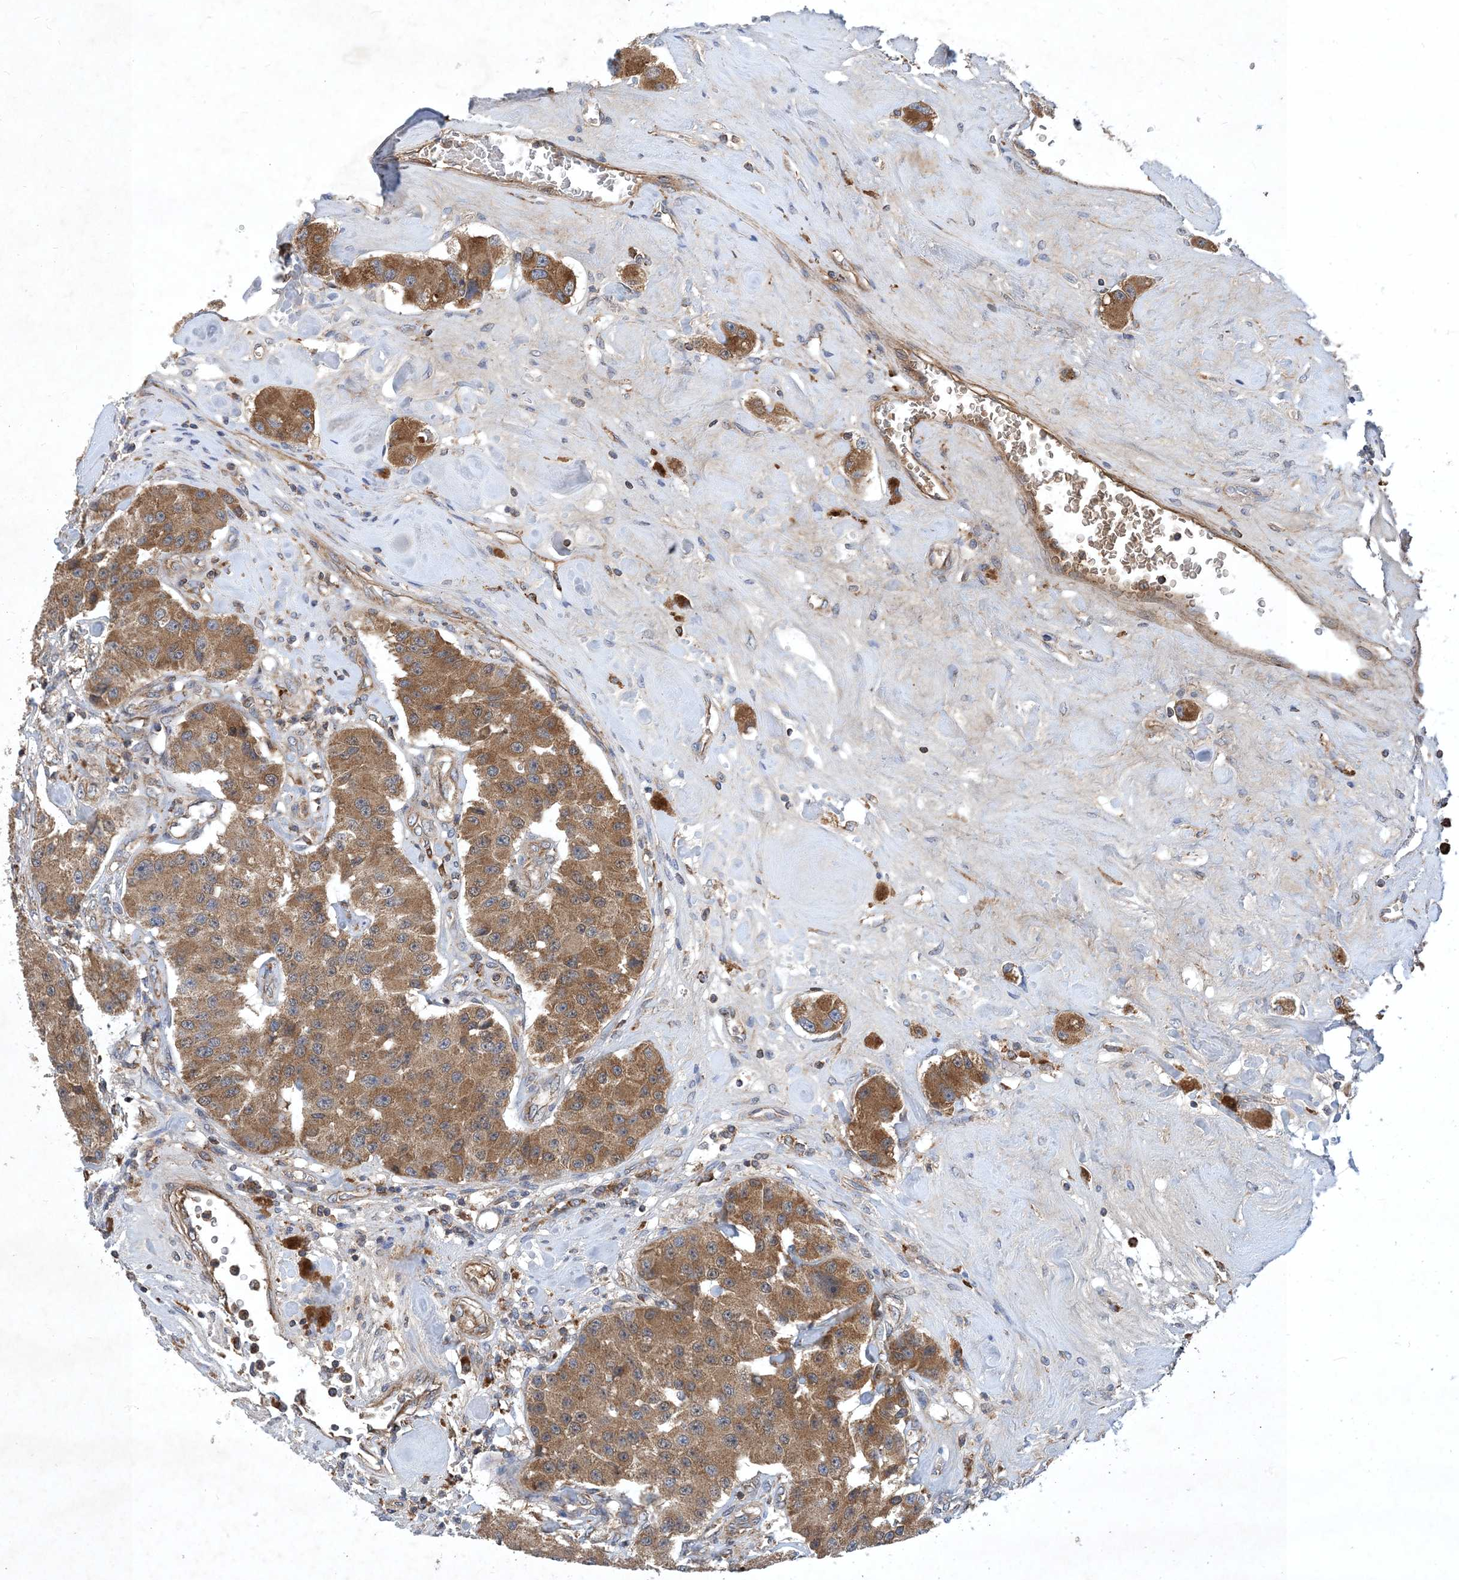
{"staining": {"intensity": "moderate", "quantity": ">75%", "location": "cytoplasmic/membranous"}, "tissue": "carcinoid", "cell_type": "Tumor cells", "image_type": "cancer", "snomed": [{"axis": "morphology", "description": "Carcinoid, malignant, NOS"}, {"axis": "topography", "description": "Pancreas"}], "caption": "The photomicrograph exhibits a brown stain indicating the presence of a protein in the cytoplasmic/membranous of tumor cells in carcinoid (malignant). (IHC, brightfield microscopy, high magnification).", "gene": "STK19", "patient": {"sex": "male", "age": 41}}